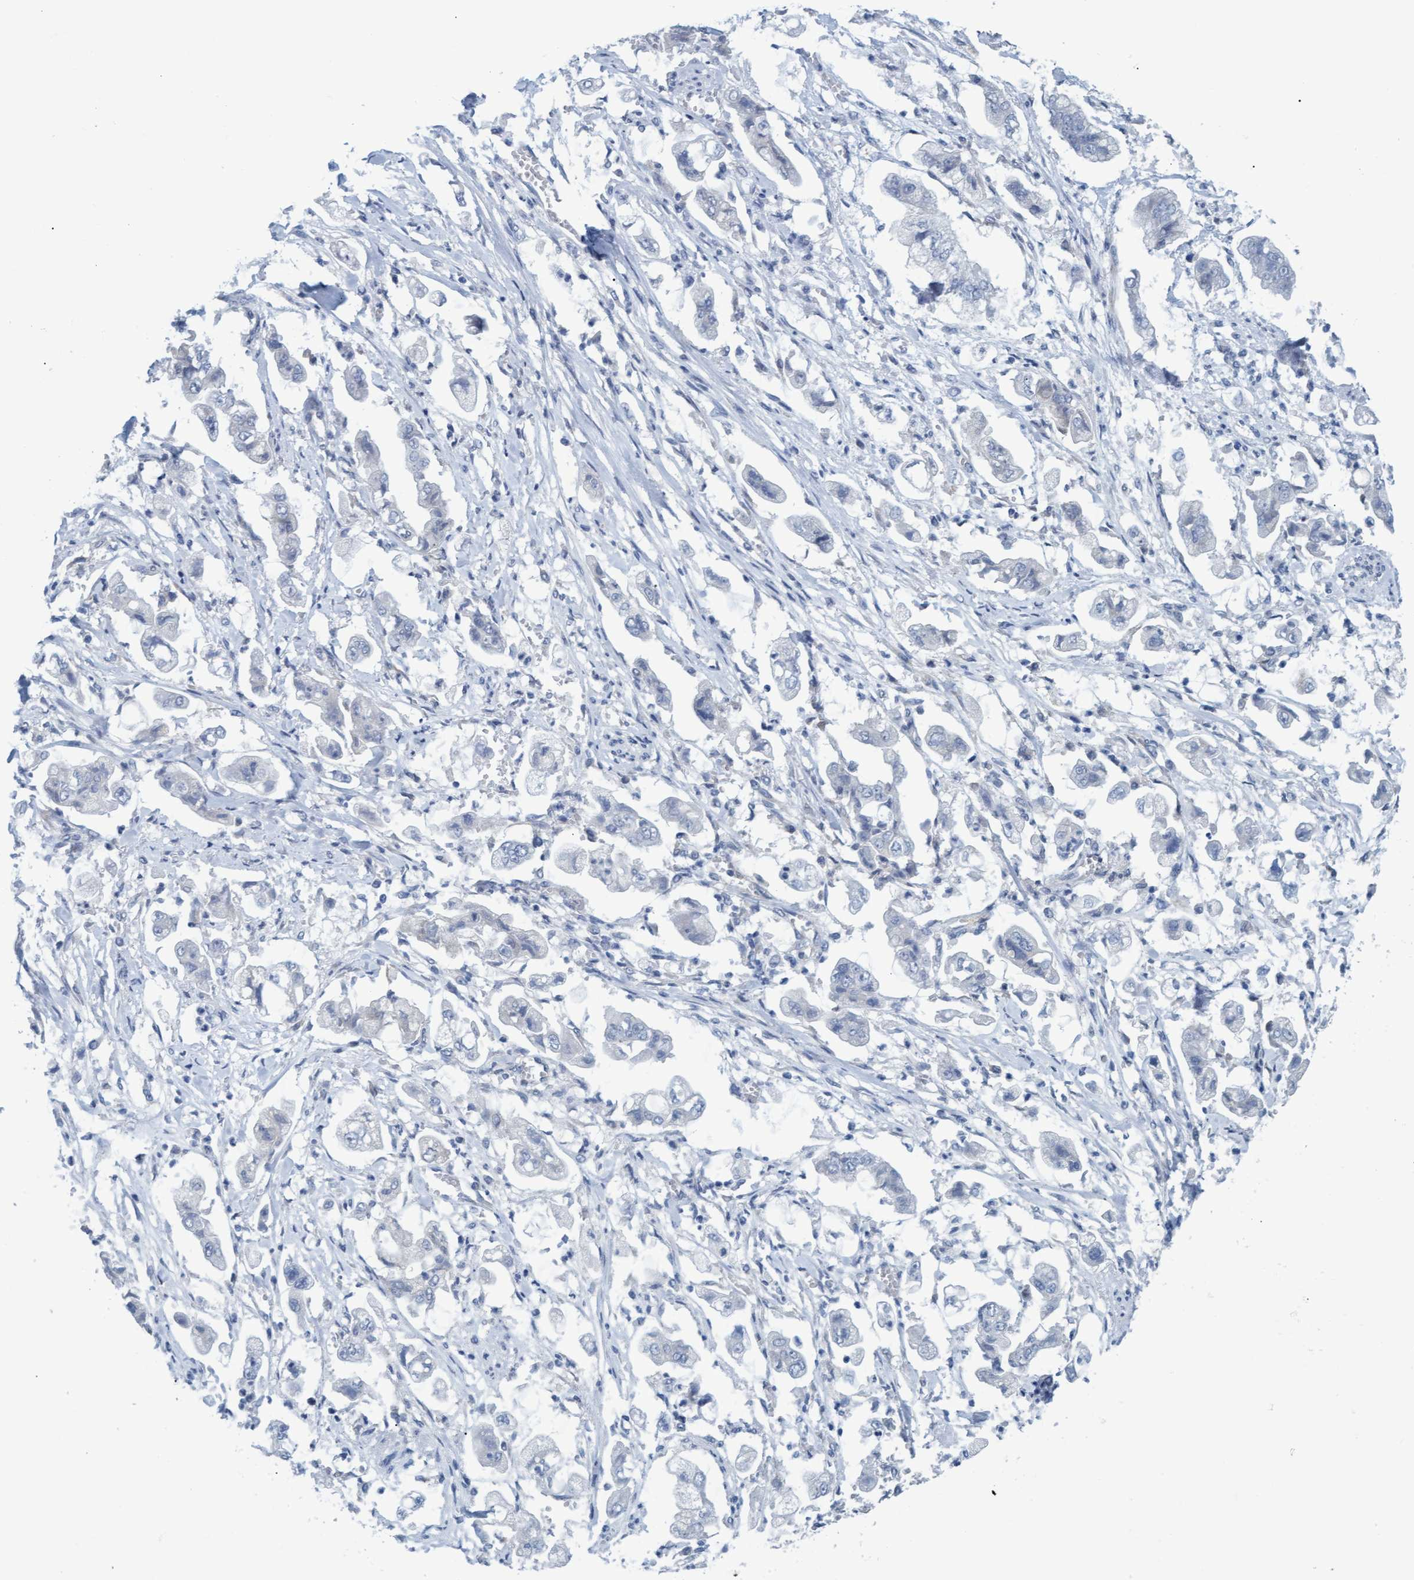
{"staining": {"intensity": "negative", "quantity": "none", "location": "none"}, "tissue": "stomach cancer", "cell_type": "Tumor cells", "image_type": "cancer", "snomed": [{"axis": "morphology", "description": "Adenocarcinoma, NOS"}, {"axis": "topography", "description": "Stomach"}], "caption": "DAB immunohistochemical staining of stomach cancer exhibits no significant expression in tumor cells.", "gene": "SSTR3", "patient": {"sex": "male", "age": 62}}